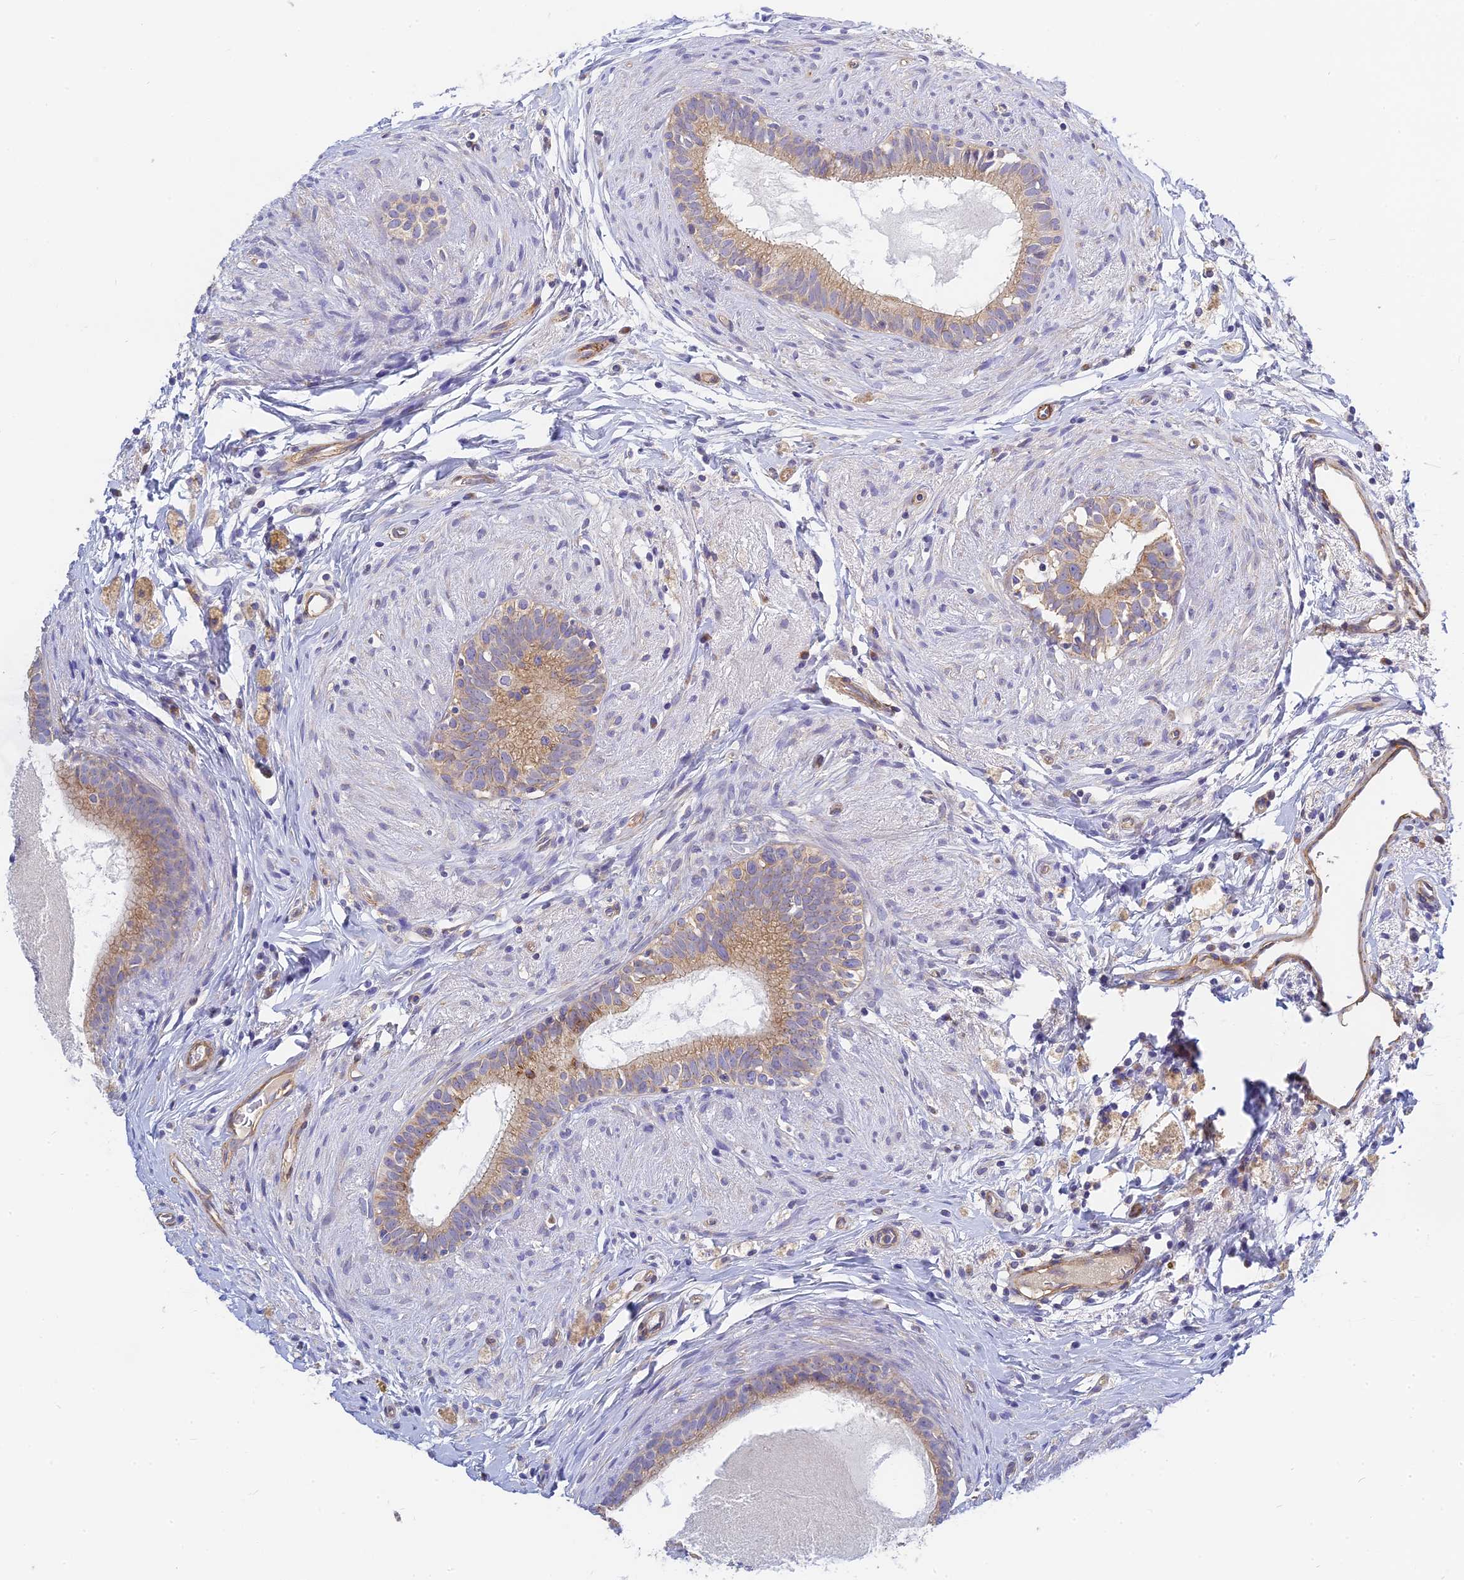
{"staining": {"intensity": "moderate", "quantity": "25%-75%", "location": "cytoplasmic/membranous"}, "tissue": "epididymis", "cell_type": "Glandular cells", "image_type": "normal", "snomed": [{"axis": "morphology", "description": "Normal tissue, NOS"}, {"axis": "topography", "description": "Epididymis"}], "caption": "Protein staining displays moderate cytoplasmic/membranous staining in approximately 25%-75% of glandular cells in normal epididymis.", "gene": "MRPL15", "patient": {"sex": "male", "age": 80}}